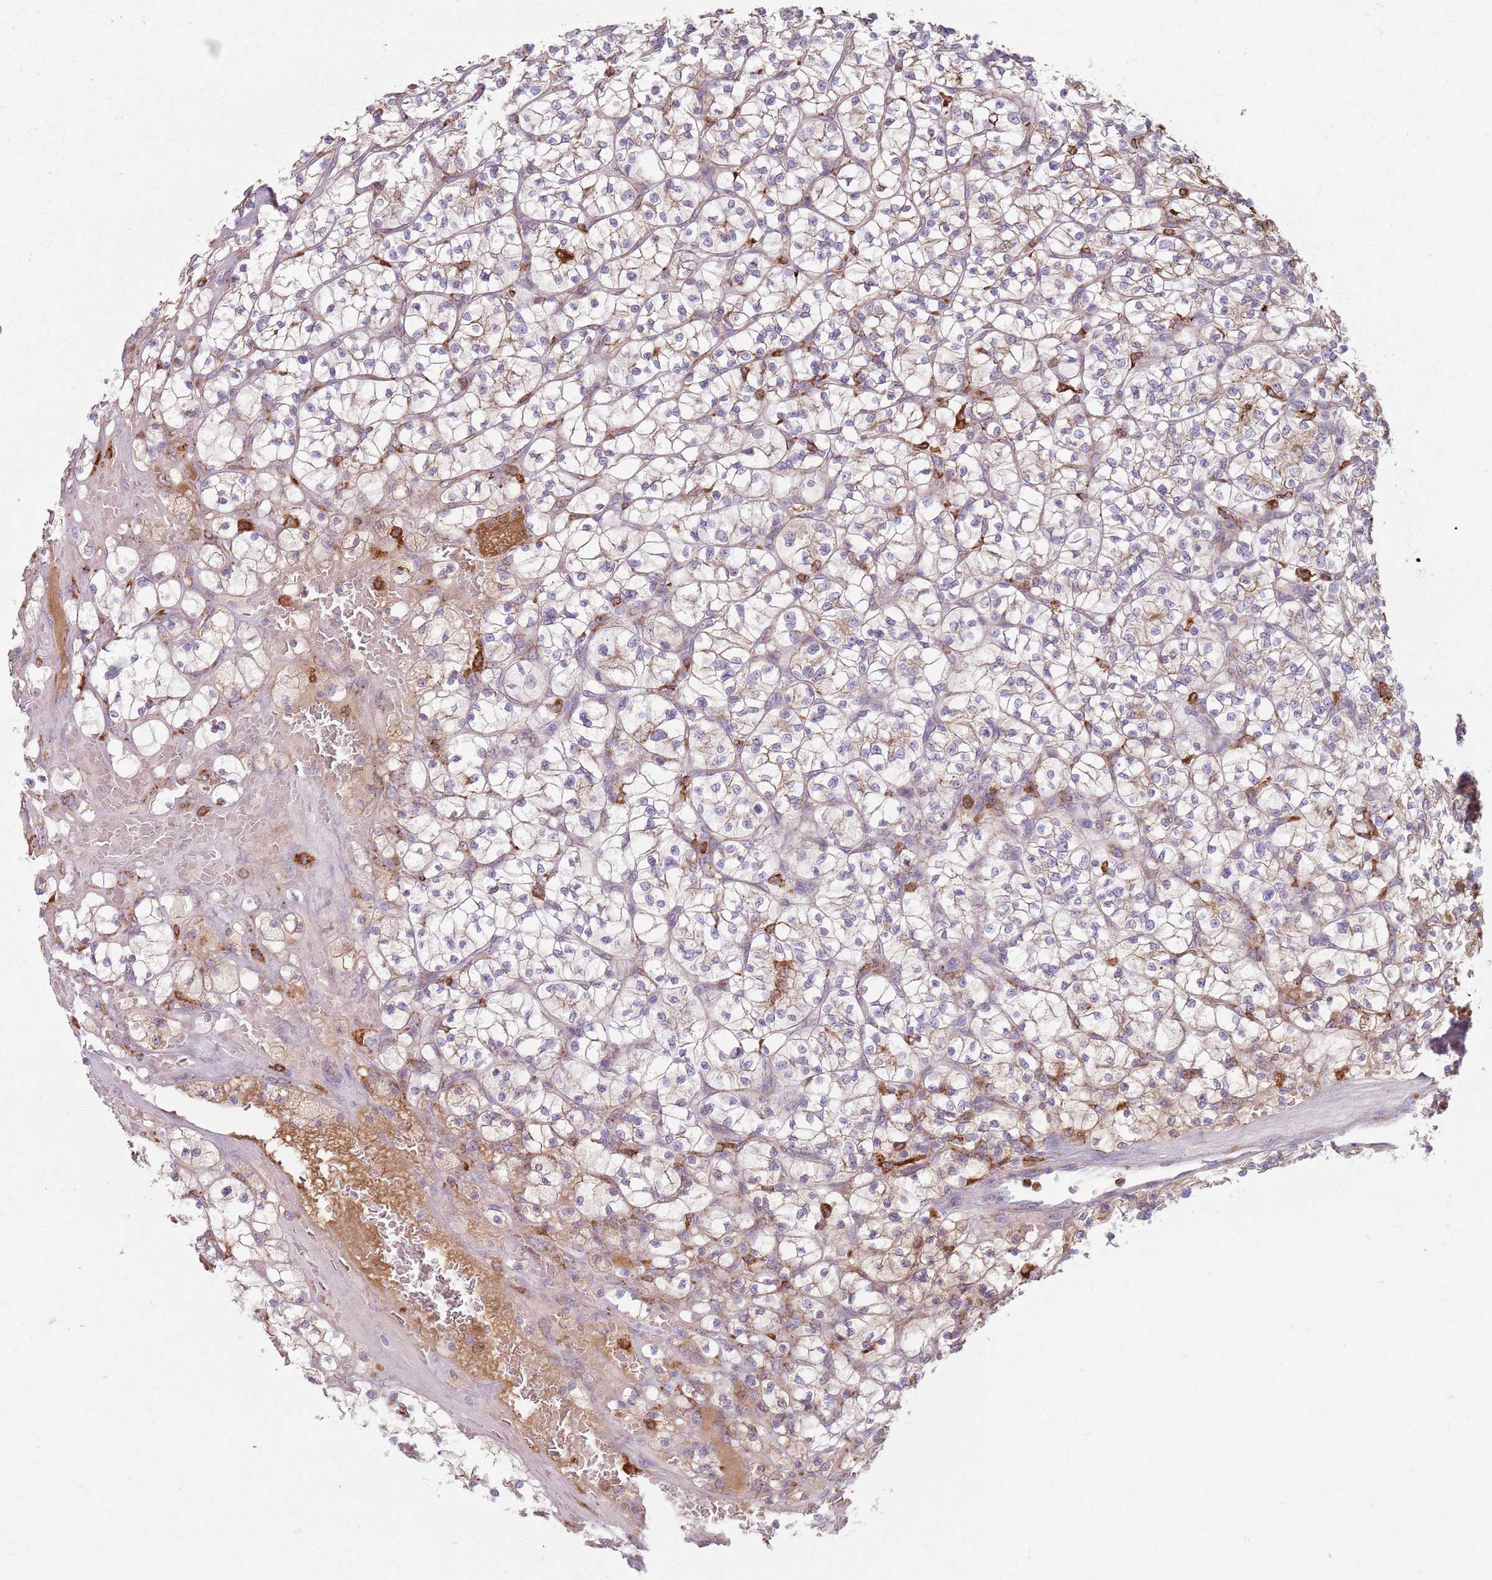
{"staining": {"intensity": "negative", "quantity": "none", "location": "none"}, "tissue": "renal cancer", "cell_type": "Tumor cells", "image_type": "cancer", "snomed": [{"axis": "morphology", "description": "Adenocarcinoma, NOS"}, {"axis": "topography", "description": "Kidney"}], "caption": "IHC of human renal cancer demonstrates no positivity in tumor cells.", "gene": "COLGALT1", "patient": {"sex": "female", "age": 64}}